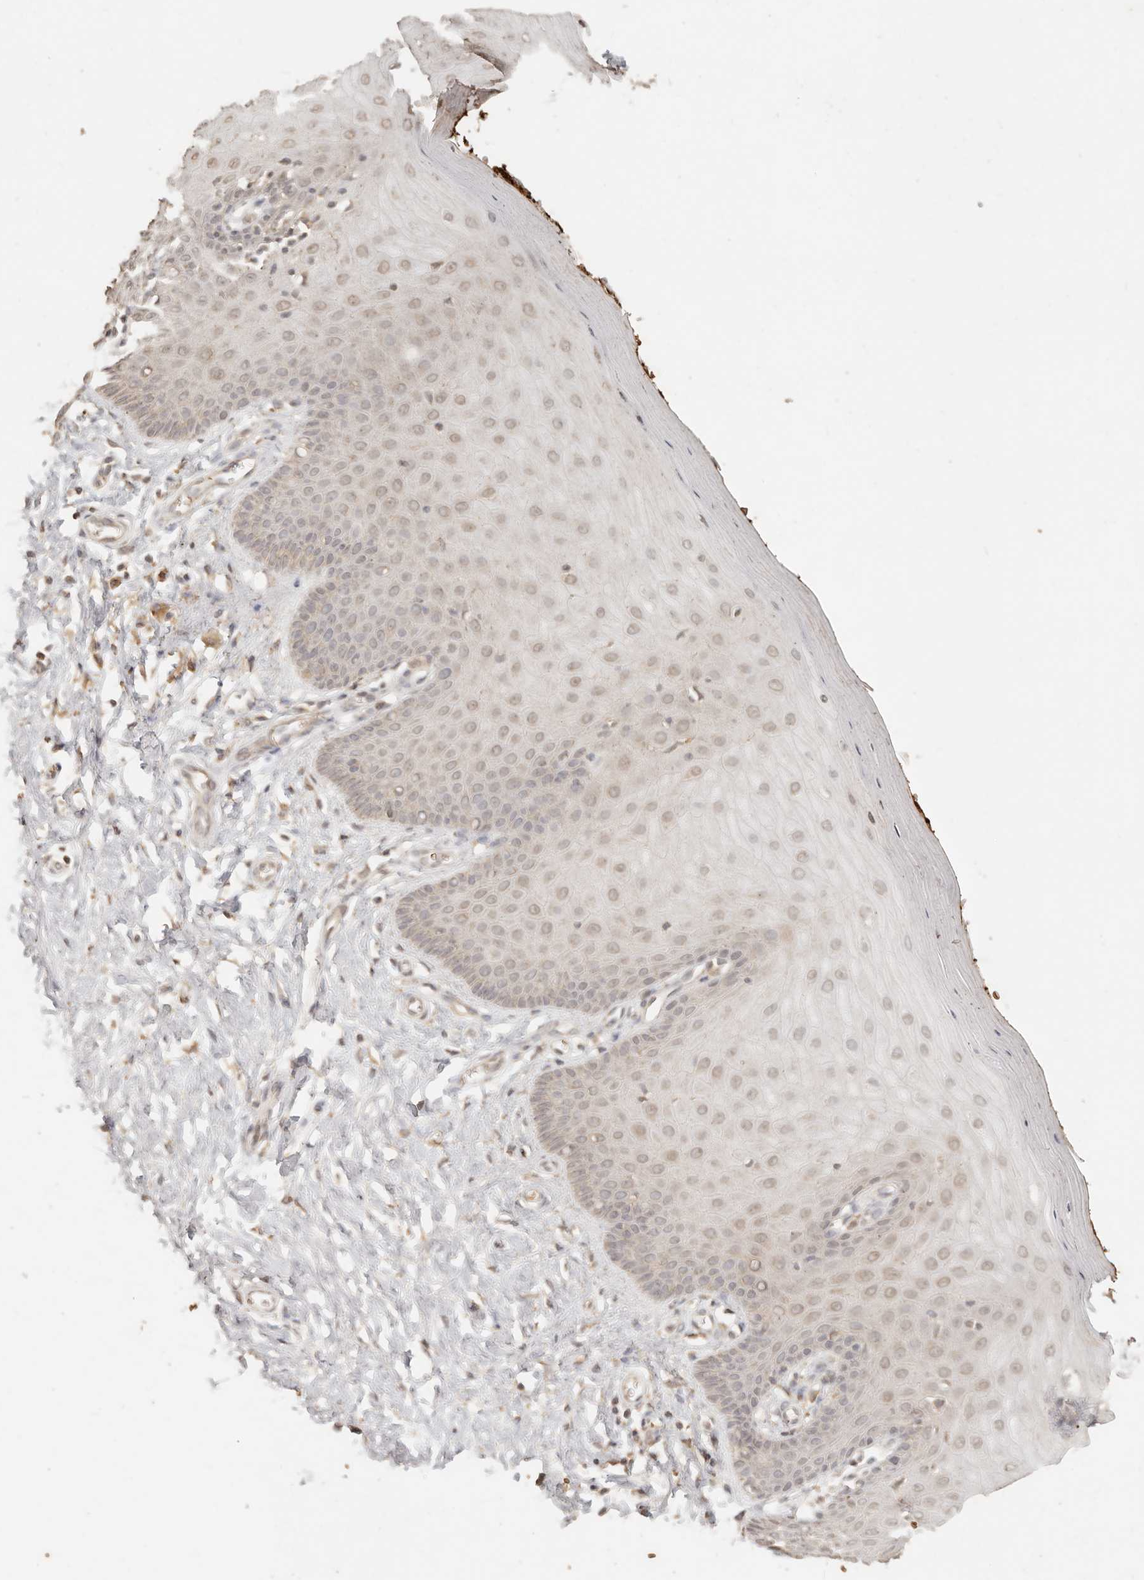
{"staining": {"intensity": "negative", "quantity": "none", "location": "none"}, "tissue": "cervix", "cell_type": "Glandular cells", "image_type": "normal", "snomed": [{"axis": "morphology", "description": "Normal tissue, NOS"}, {"axis": "topography", "description": "Cervix"}], "caption": "Immunohistochemical staining of unremarkable human cervix exhibits no significant expression in glandular cells.", "gene": "INTS11", "patient": {"sex": "female", "age": 55}}